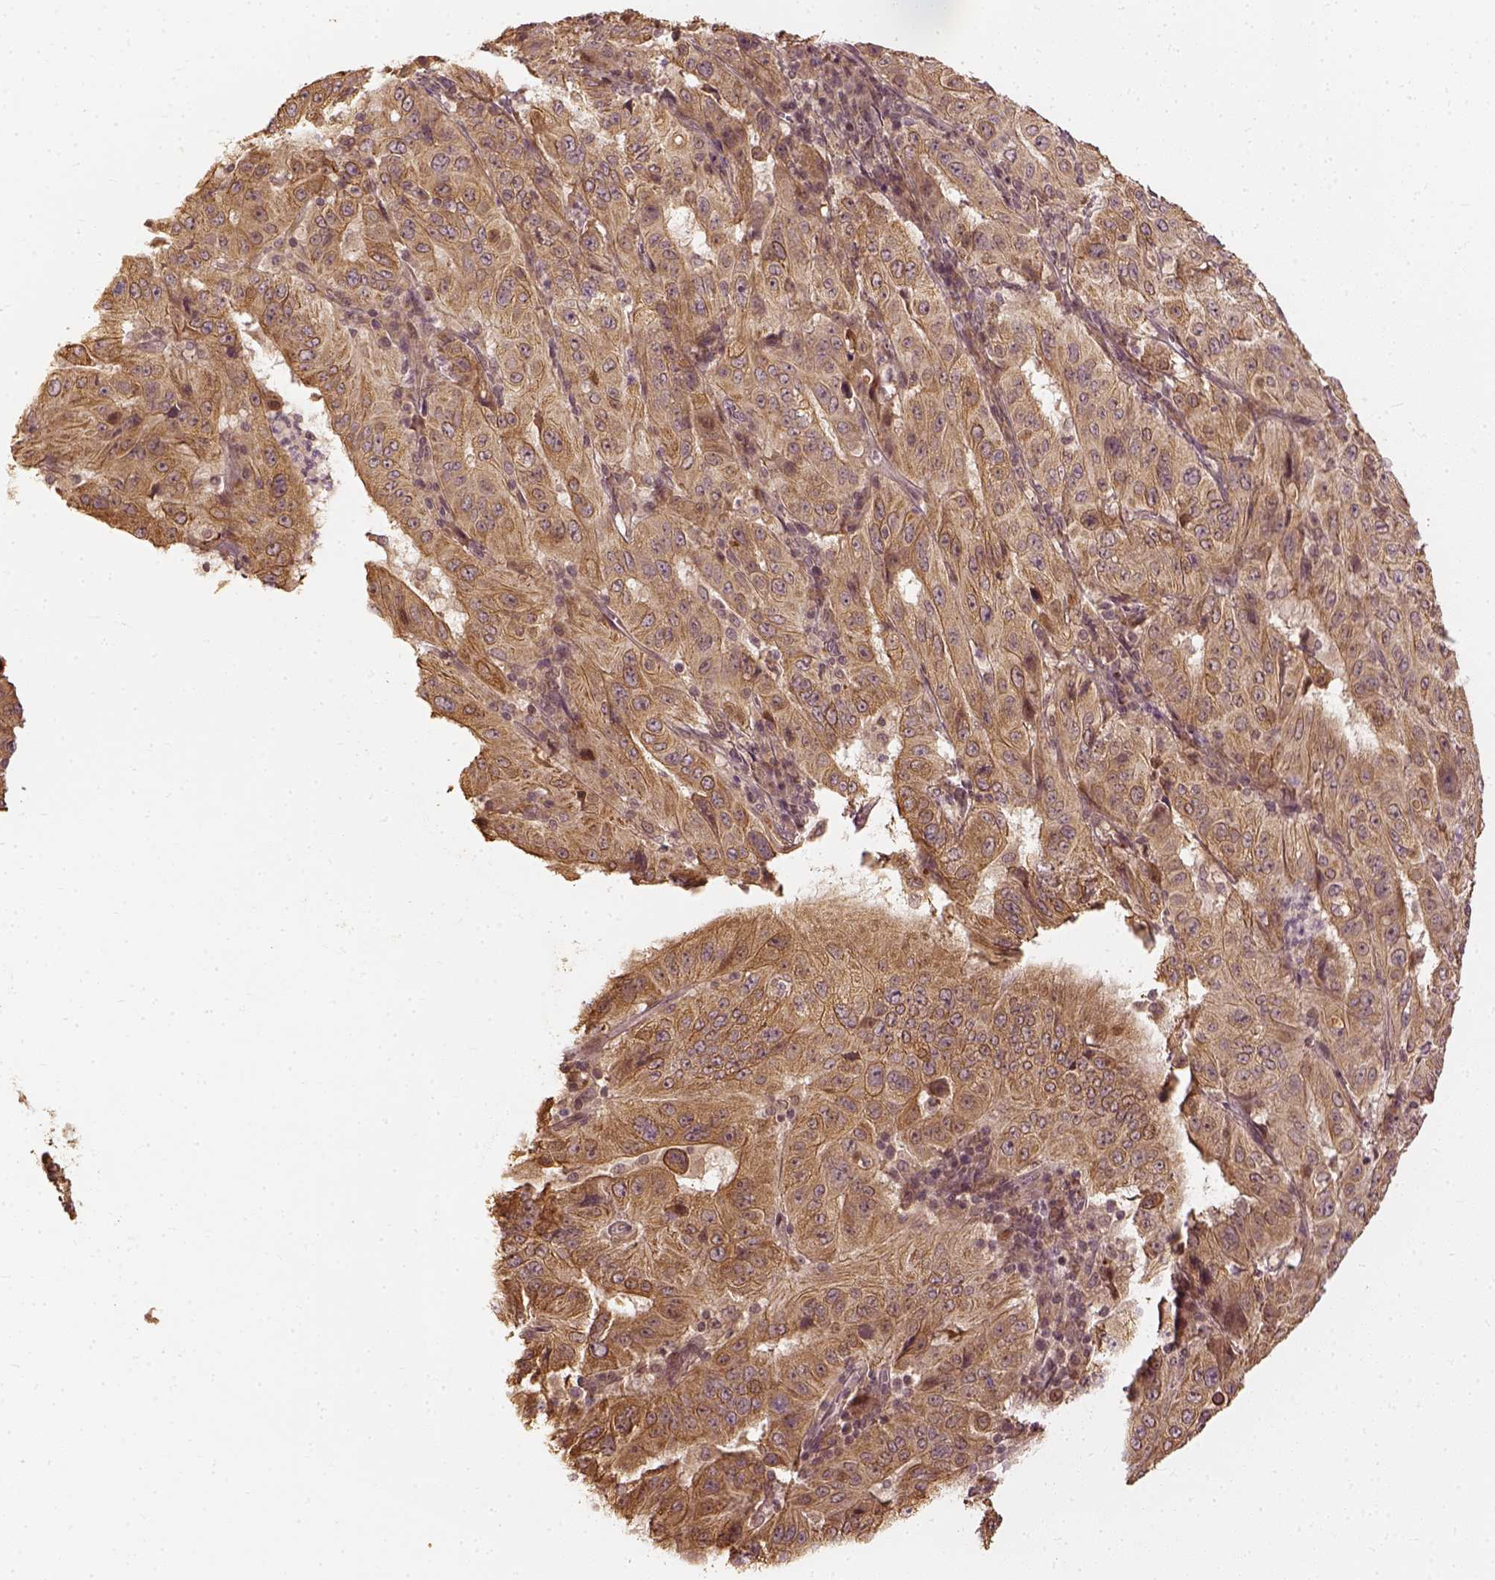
{"staining": {"intensity": "moderate", "quantity": ">75%", "location": "cytoplasmic/membranous"}, "tissue": "pancreatic cancer", "cell_type": "Tumor cells", "image_type": "cancer", "snomed": [{"axis": "morphology", "description": "Adenocarcinoma, NOS"}, {"axis": "topography", "description": "Pancreas"}], "caption": "A histopathology image showing moderate cytoplasmic/membranous positivity in approximately >75% of tumor cells in adenocarcinoma (pancreatic), as visualized by brown immunohistochemical staining.", "gene": "VEGFA", "patient": {"sex": "male", "age": 63}}